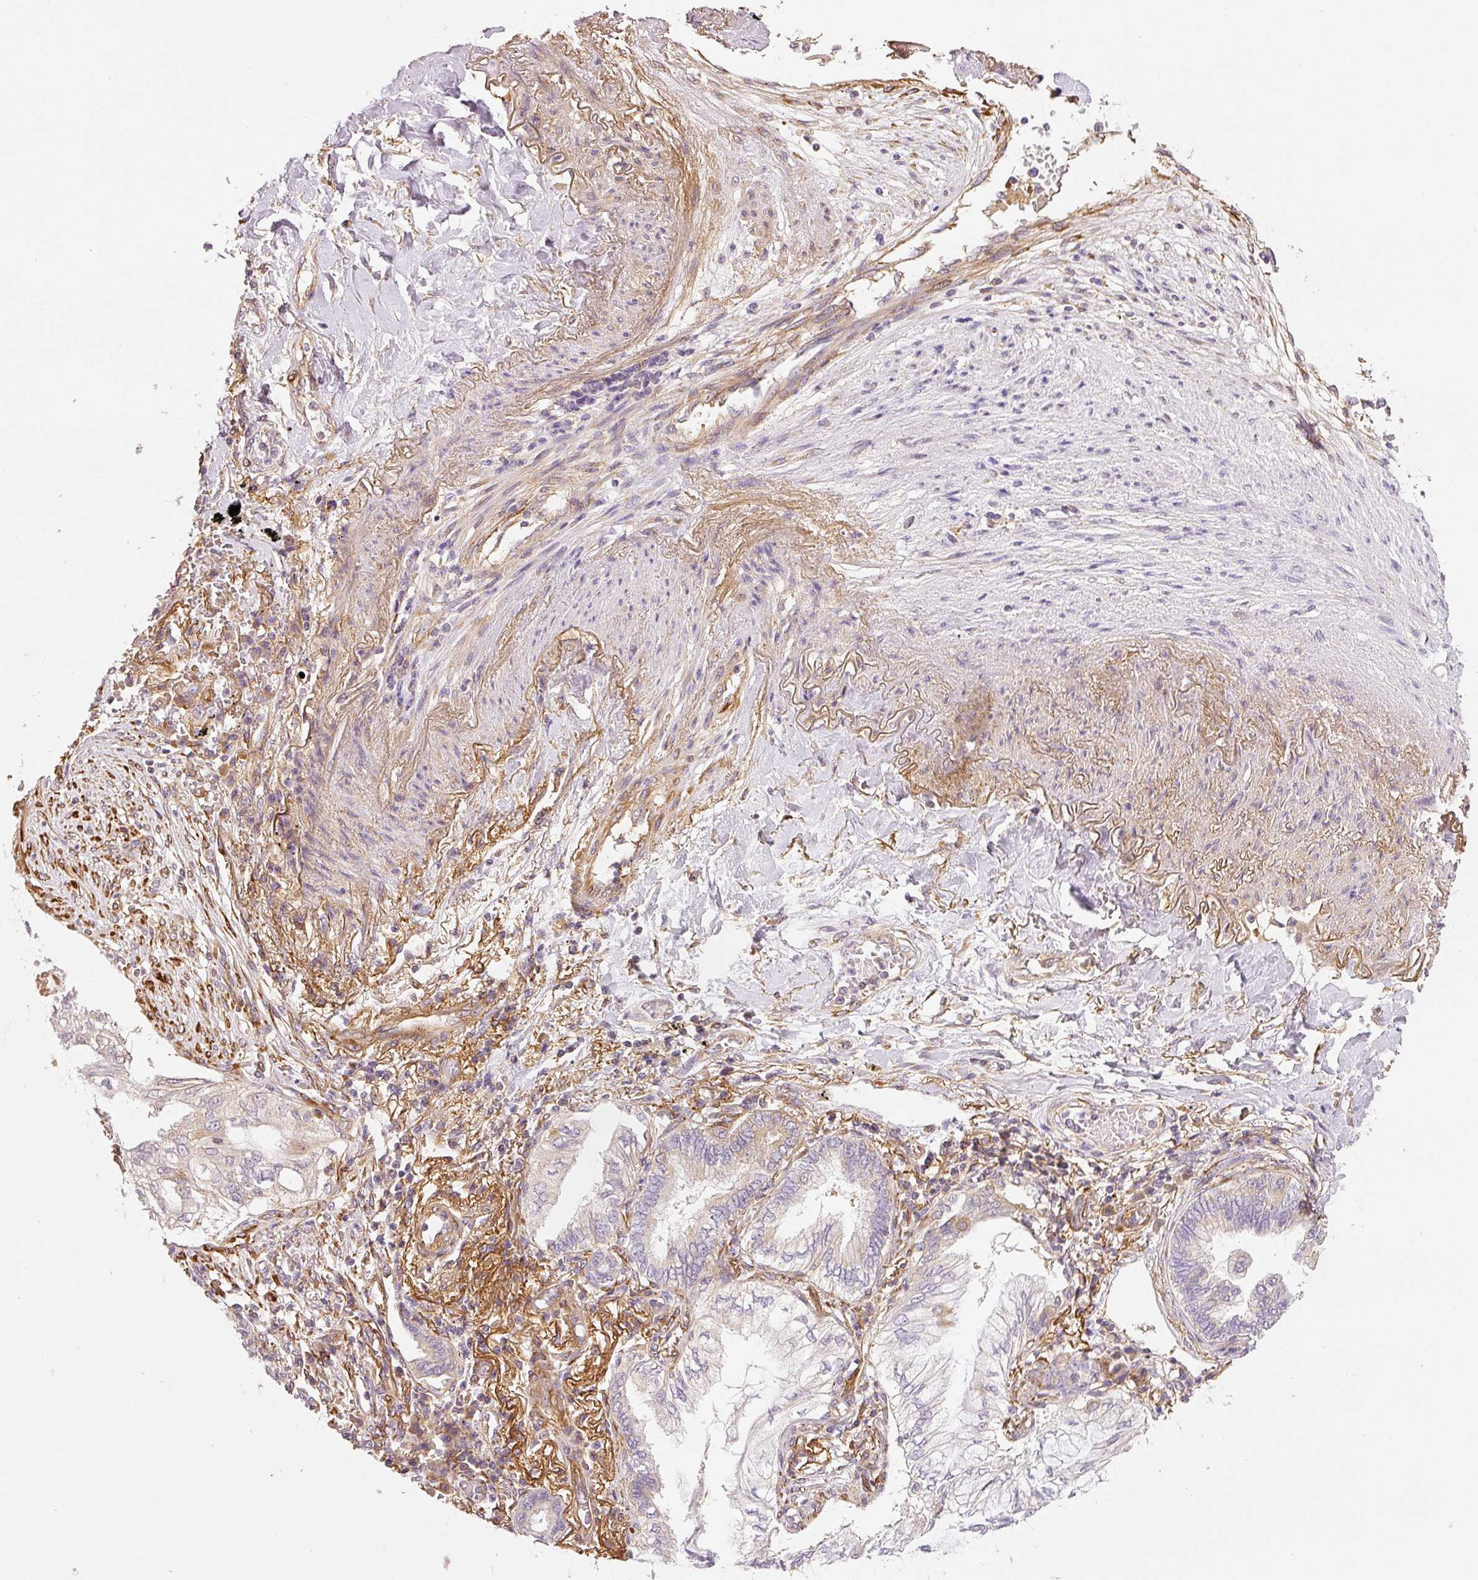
{"staining": {"intensity": "negative", "quantity": "none", "location": "none"}, "tissue": "lung cancer", "cell_type": "Tumor cells", "image_type": "cancer", "snomed": [{"axis": "morphology", "description": "Adenocarcinoma, NOS"}, {"axis": "topography", "description": "Lung"}], "caption": "Lung adenocarcinoma was stained to show a protein in brown. There is no significant staining in tumor cells. (DAB immunohistochemistry with hematoxylin counter stain).", "gene": "RNF167", "patient": {"sex": "female", "age": 70}}